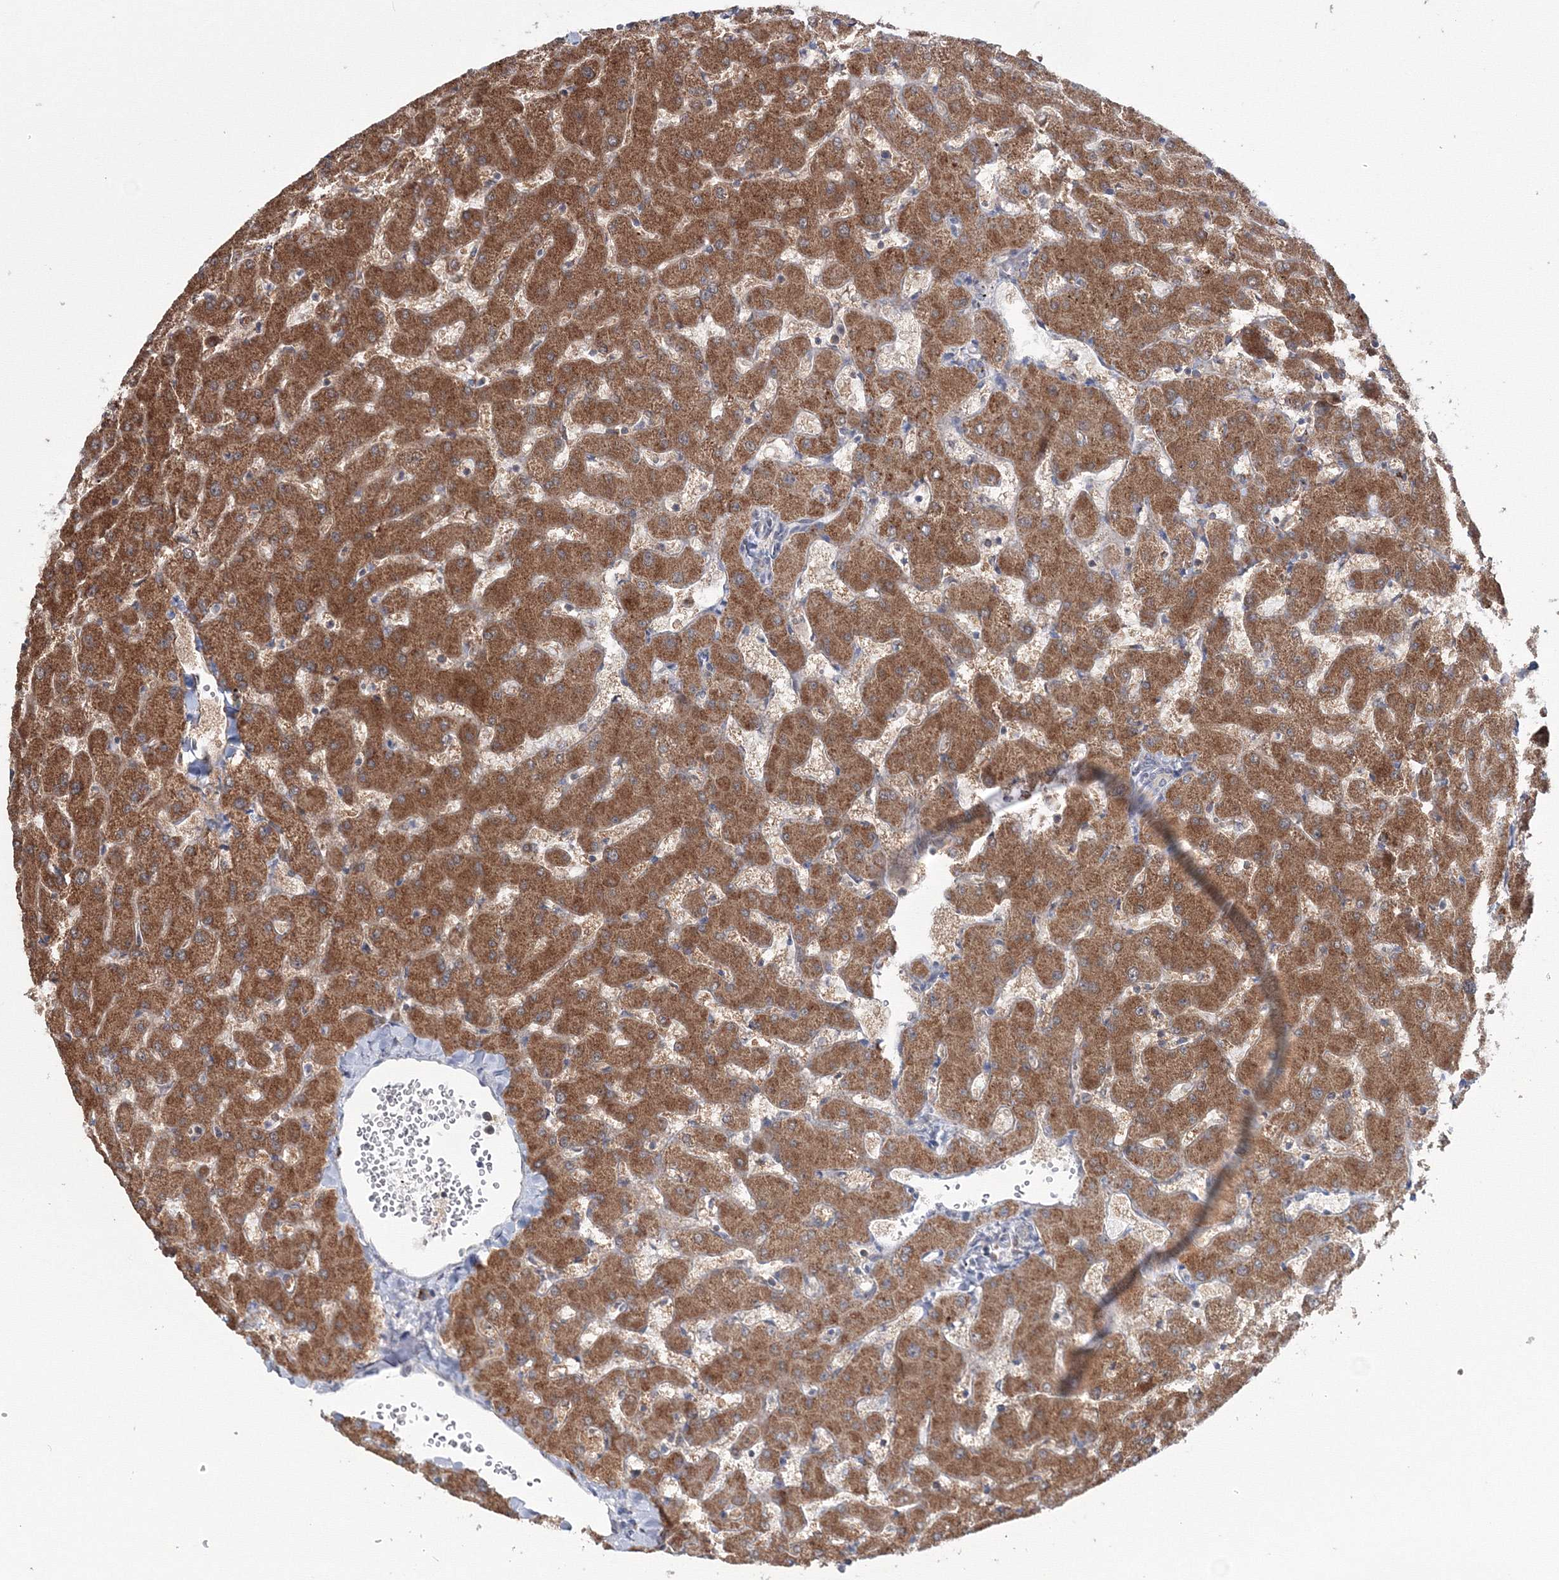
{"staining": {"intensity": "negative", "quantity": "none", "location": "none"}, "tissue": "liver", "cell_type": "Cholangiocytes", "image_type": "normal", "snomed": [{"axis": "morphology", "description": "Normal tissue, NOS"}, {"axis": "topography", "description": "Liver"}], "caption": "Immunohistochemical staining of unremarkable liver displays no significant expression in cholangiocytes.", "gene": "PEX13", "patient": {"sex": "female", "age": 63}}